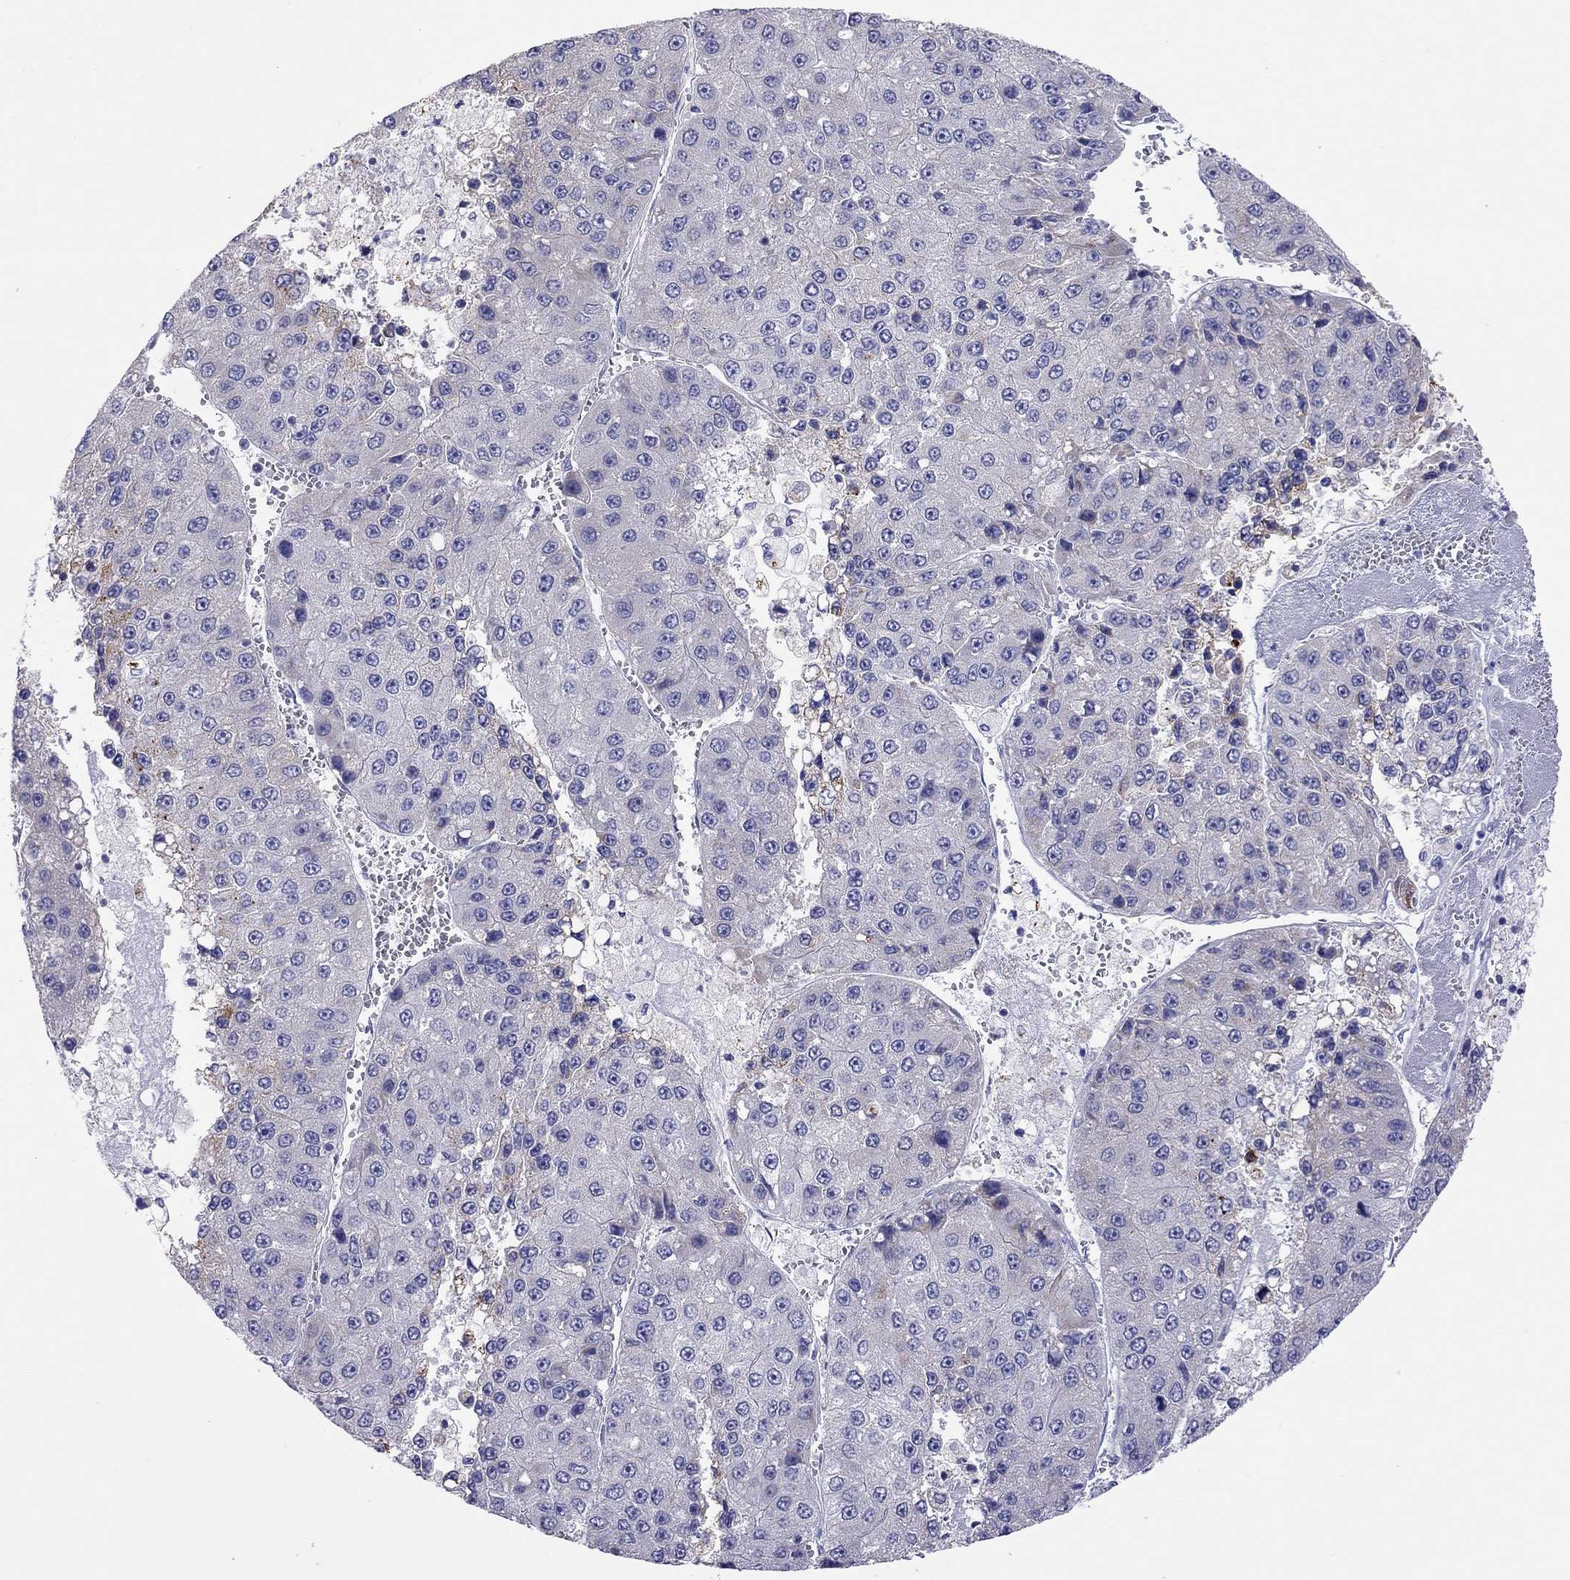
{"staining": {"intensity": "negative", "quantity": "none", "location": "none"}, "tissue": "liver cancer", "cell_type": "Tumor cells", "image_type": "cancer", "snomed": [{"axis": "morphology", "description": "Carcinoma, Hepatocellular, NOS"}, {"axis": "topography", "description": "Liver"}], "caption": "Immunohistochemical staining of liver hepatocellular carcinoma shows no significant positivity in tumor cells.", "gene": "COL9A1", "patient": {"sex": "female", "age": 73}}